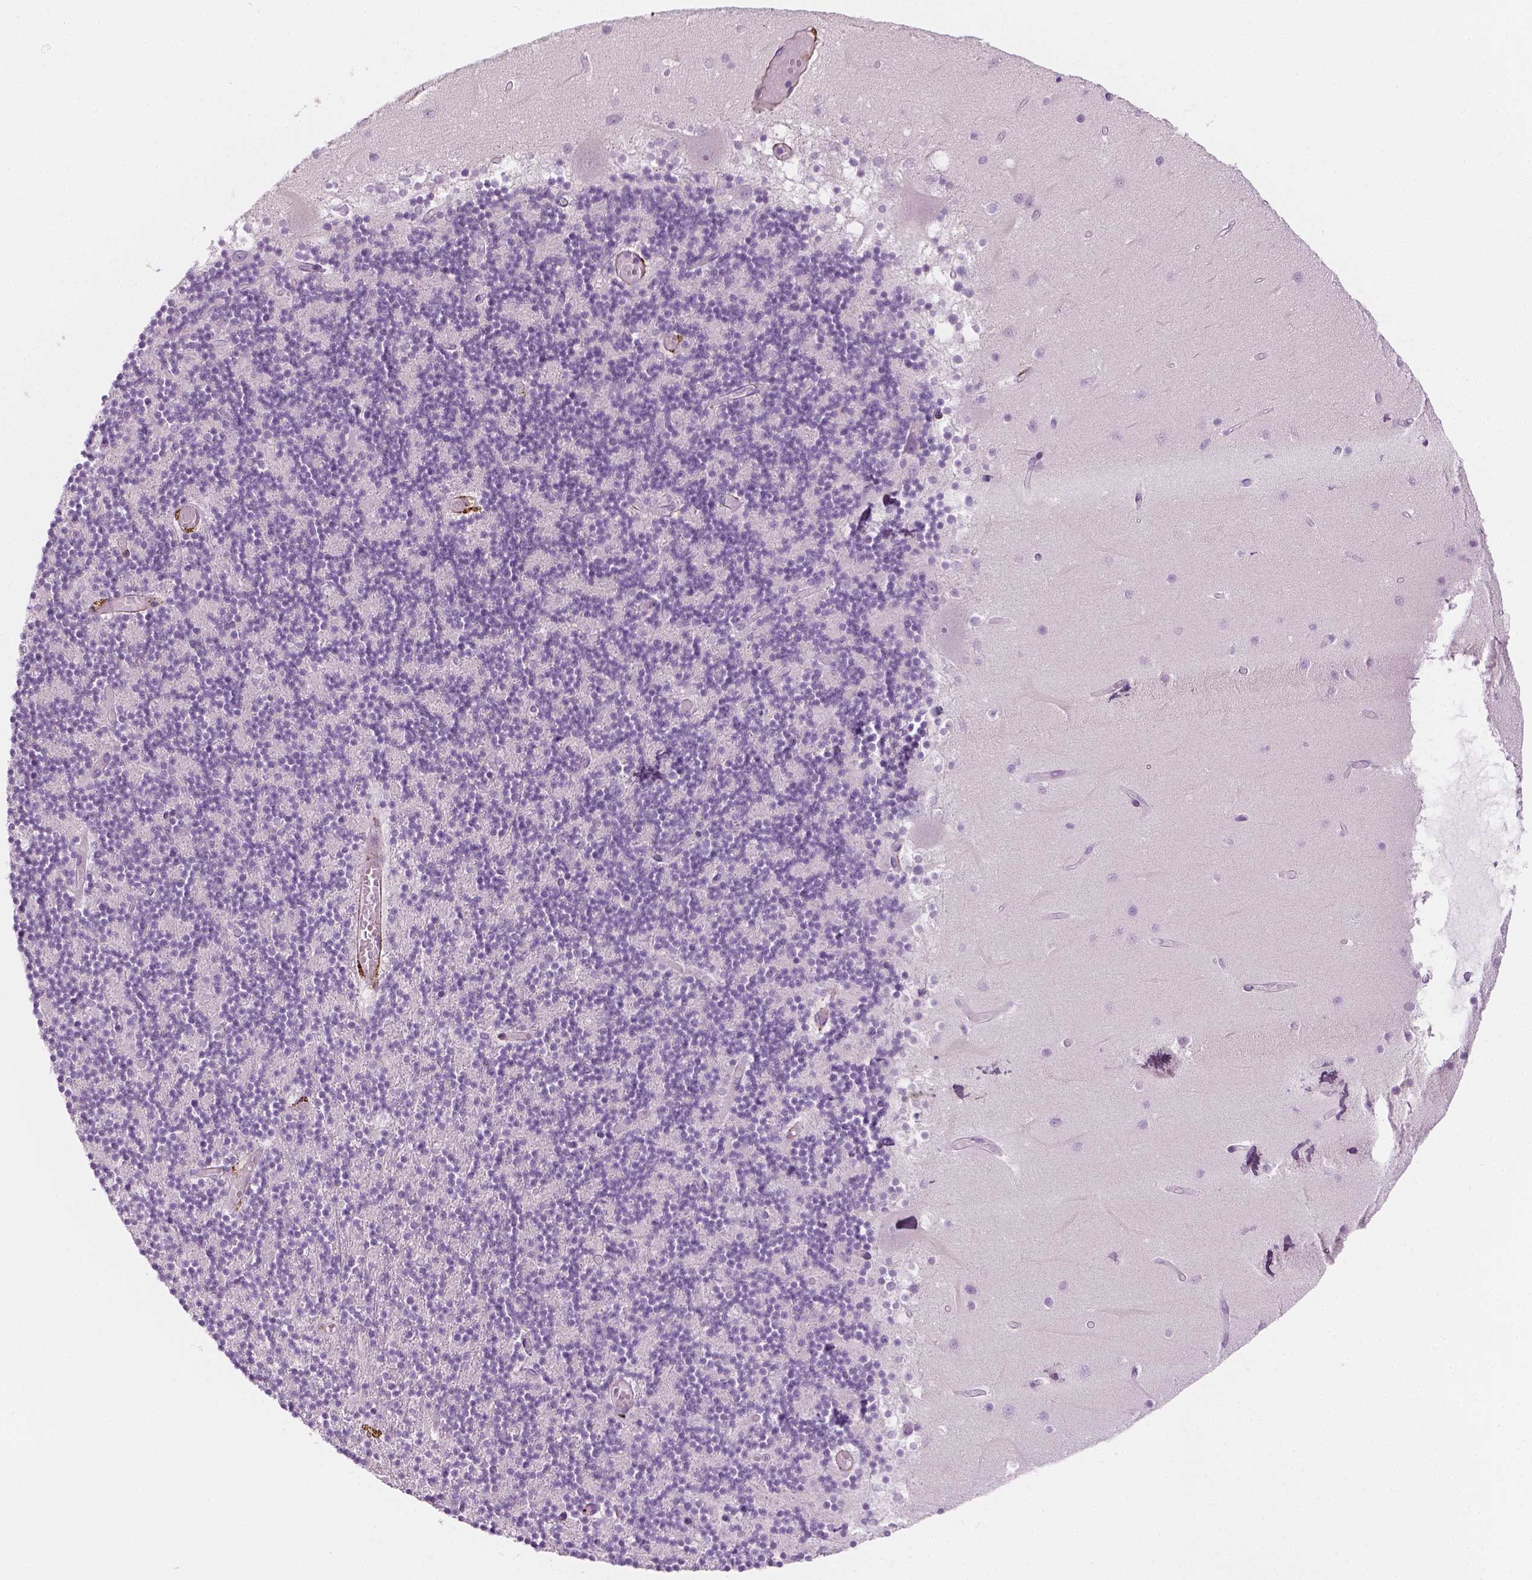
{"staining": {"intensity": "negative", "quantity": "none", "location": "none"}, "tissue": "cerebellum", "cell_type": "Cells in granular layer", "image_type": "normal", "snomed": [{"axis": "morphology", "description": "Normal tissue, NOS"}, {"axis": "topography", "description": "Cerebellum"}], "caption": "Immunohistochemistry (IHC) of normal human cerebellum demonstrates no staining in cells in granular layer.", "gene": "CES1", "patient": {"sex": "female", "age": 28}}